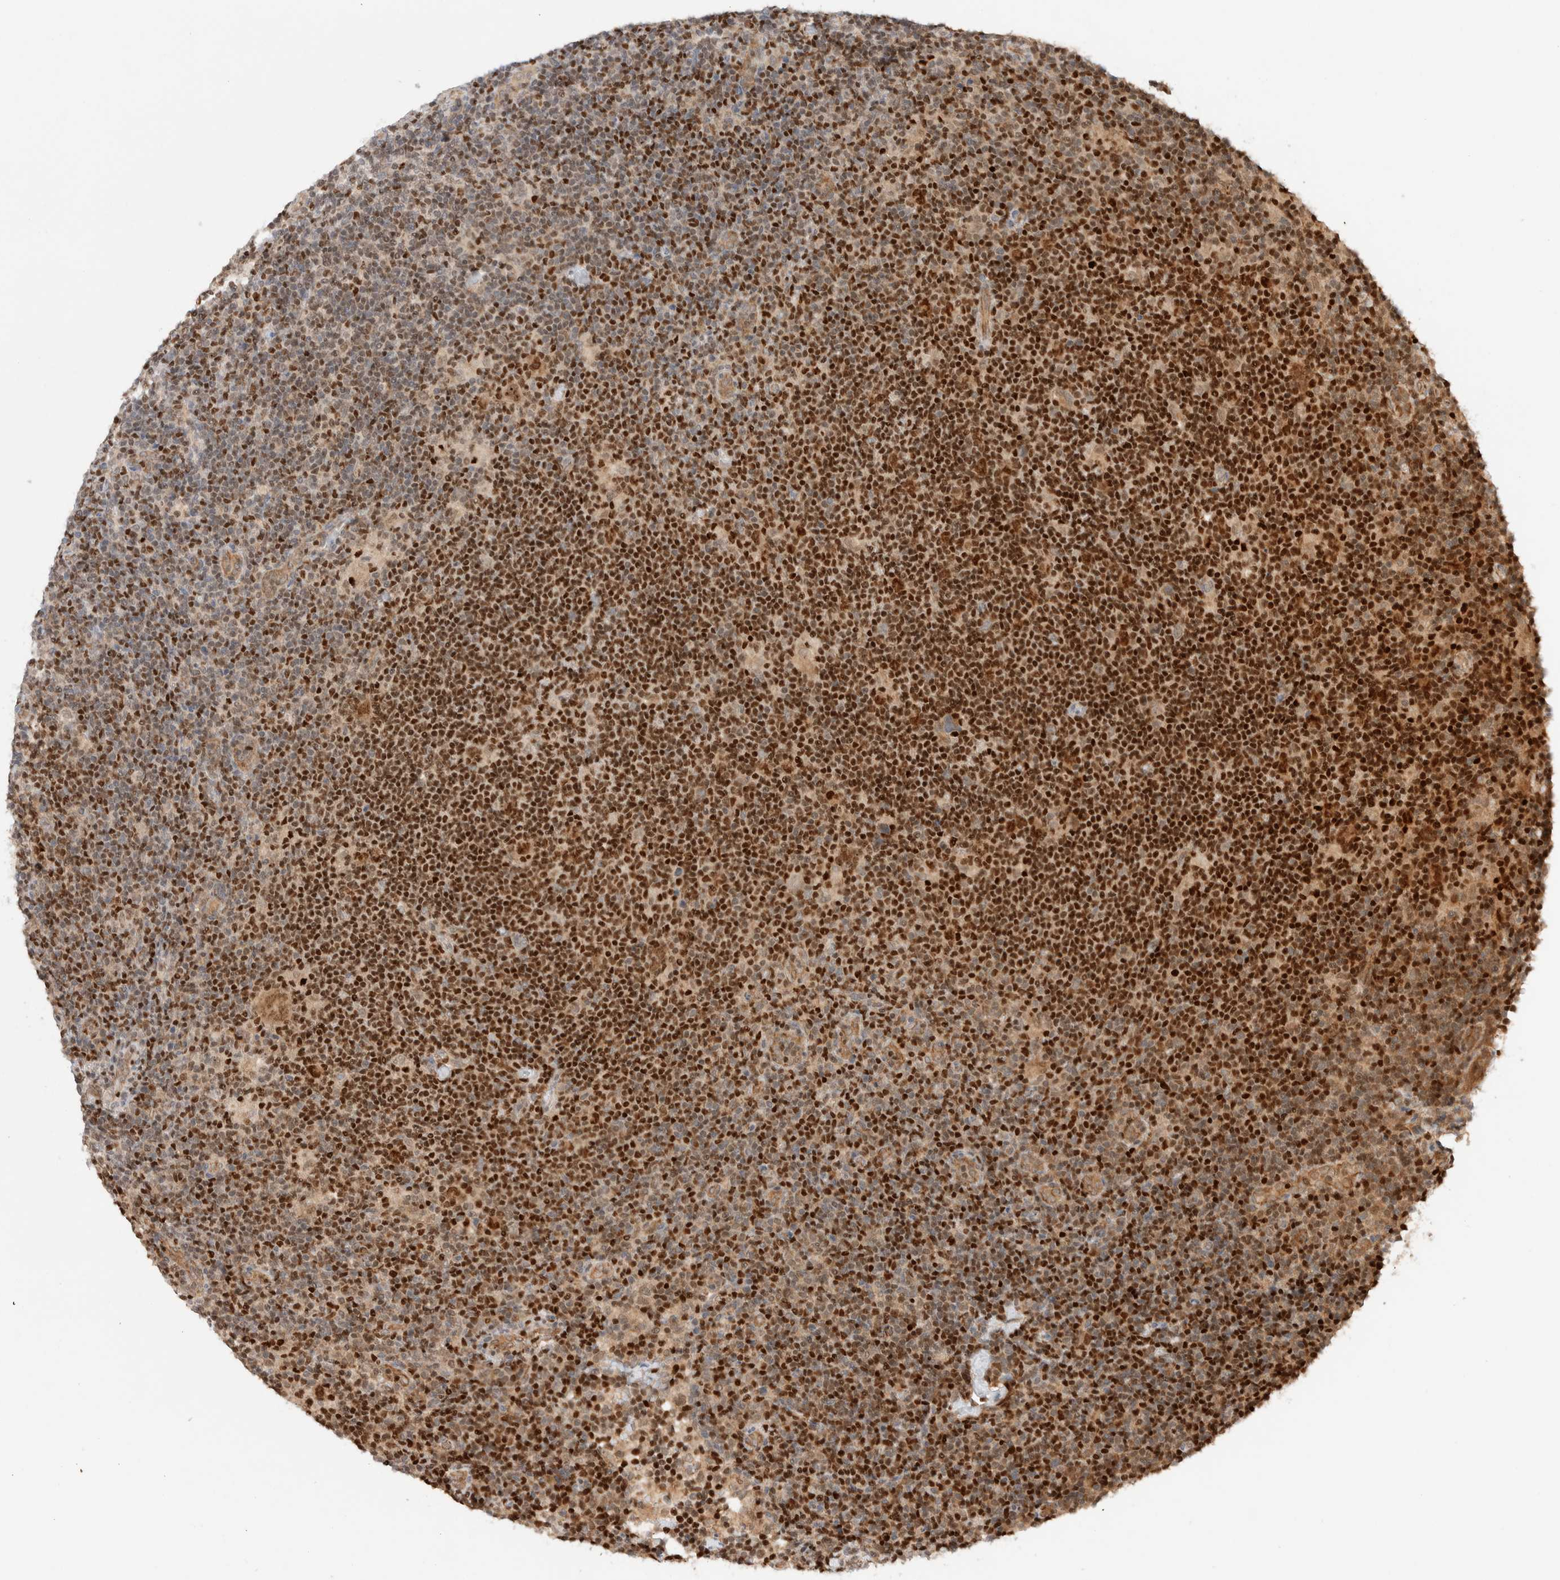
{"staining": {"intensity": "moderate", "quantity": ">75%", "location": "cytoplasmic/membranous,nuclear"}, "tissue": "lymphoma", "cell_type": "Tumor cells", "image_type": "cancer", "snomed": [{"axis": "morphology", "description": "Hodgkin's disease, NOS"}, {"axis": "topography", "description": "Lymph node"}], "caption": "Tumor cells reveal medium levels of moderate cytoplasmic/membranous and nuclear expression in approximately >75% of cells in human Hodgkin's disease. (DAB IHC, brown staining for protein, blue staining for nuclei).", "gene": "C8orf76", "patient": {"sex": "female", "age": 57}}